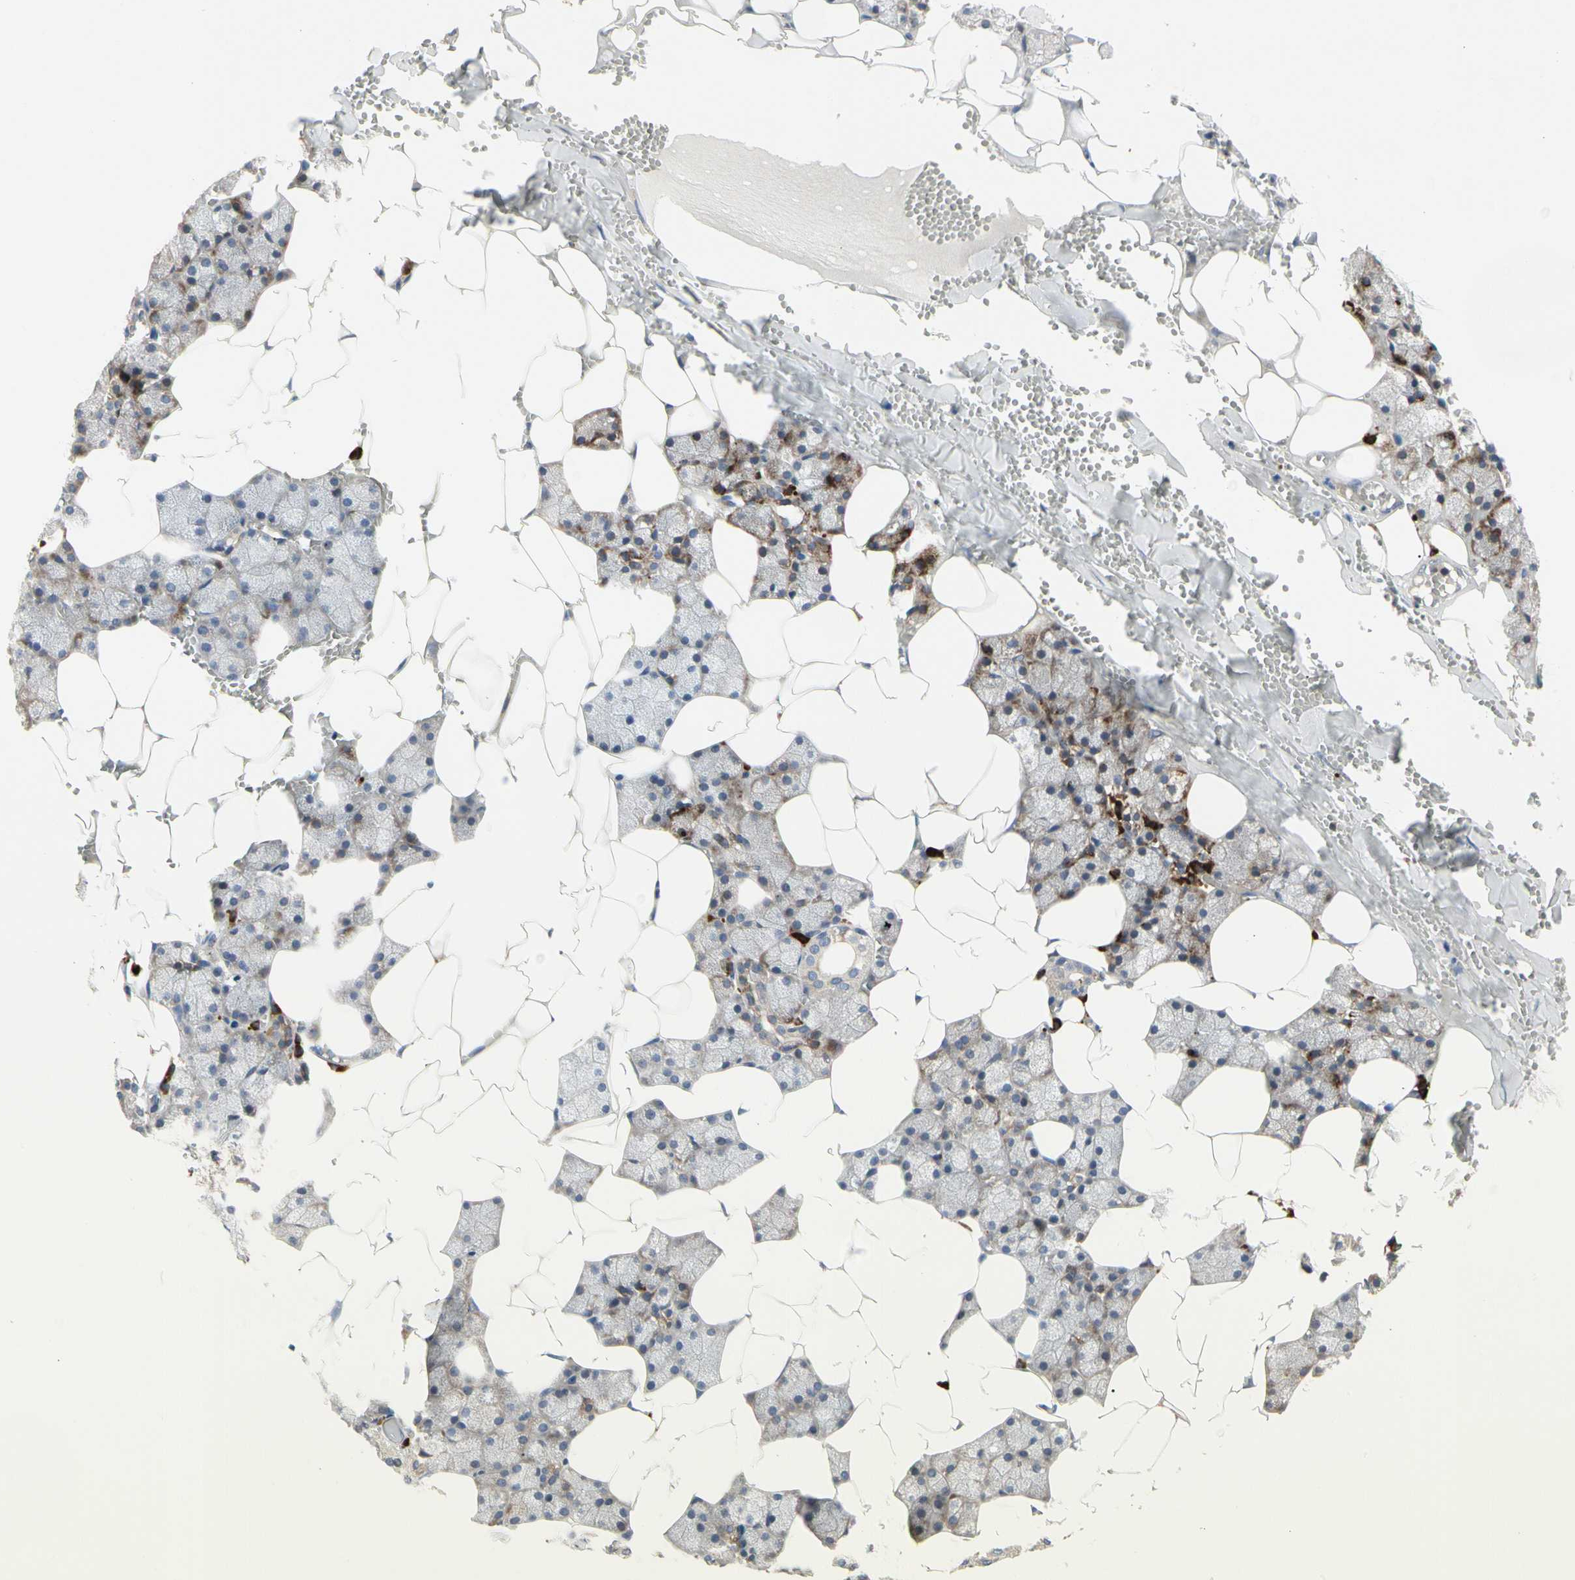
{"staining": {"intensity": "moderate", "quantity": ">75%", "location": "cytoplasmic/membranous"}, "tissue": "salivary gland", "cell_type": "Glandular cells", "image_type": "normal", "snomed": [{"axis": "morphology", "description": "Normal tissue, NOS"}, {"axis": "topography", "description": "Salivary gland"}], "caption": "Salivary gland stained with DAB immunohistochemistry (IHC) shows medium levels of moderate cytoplasmic/membranous positivity in approximately >75% of glandular cells.", "gene": "MMEL1", "patient": {"sex": "male", "age": 62}}